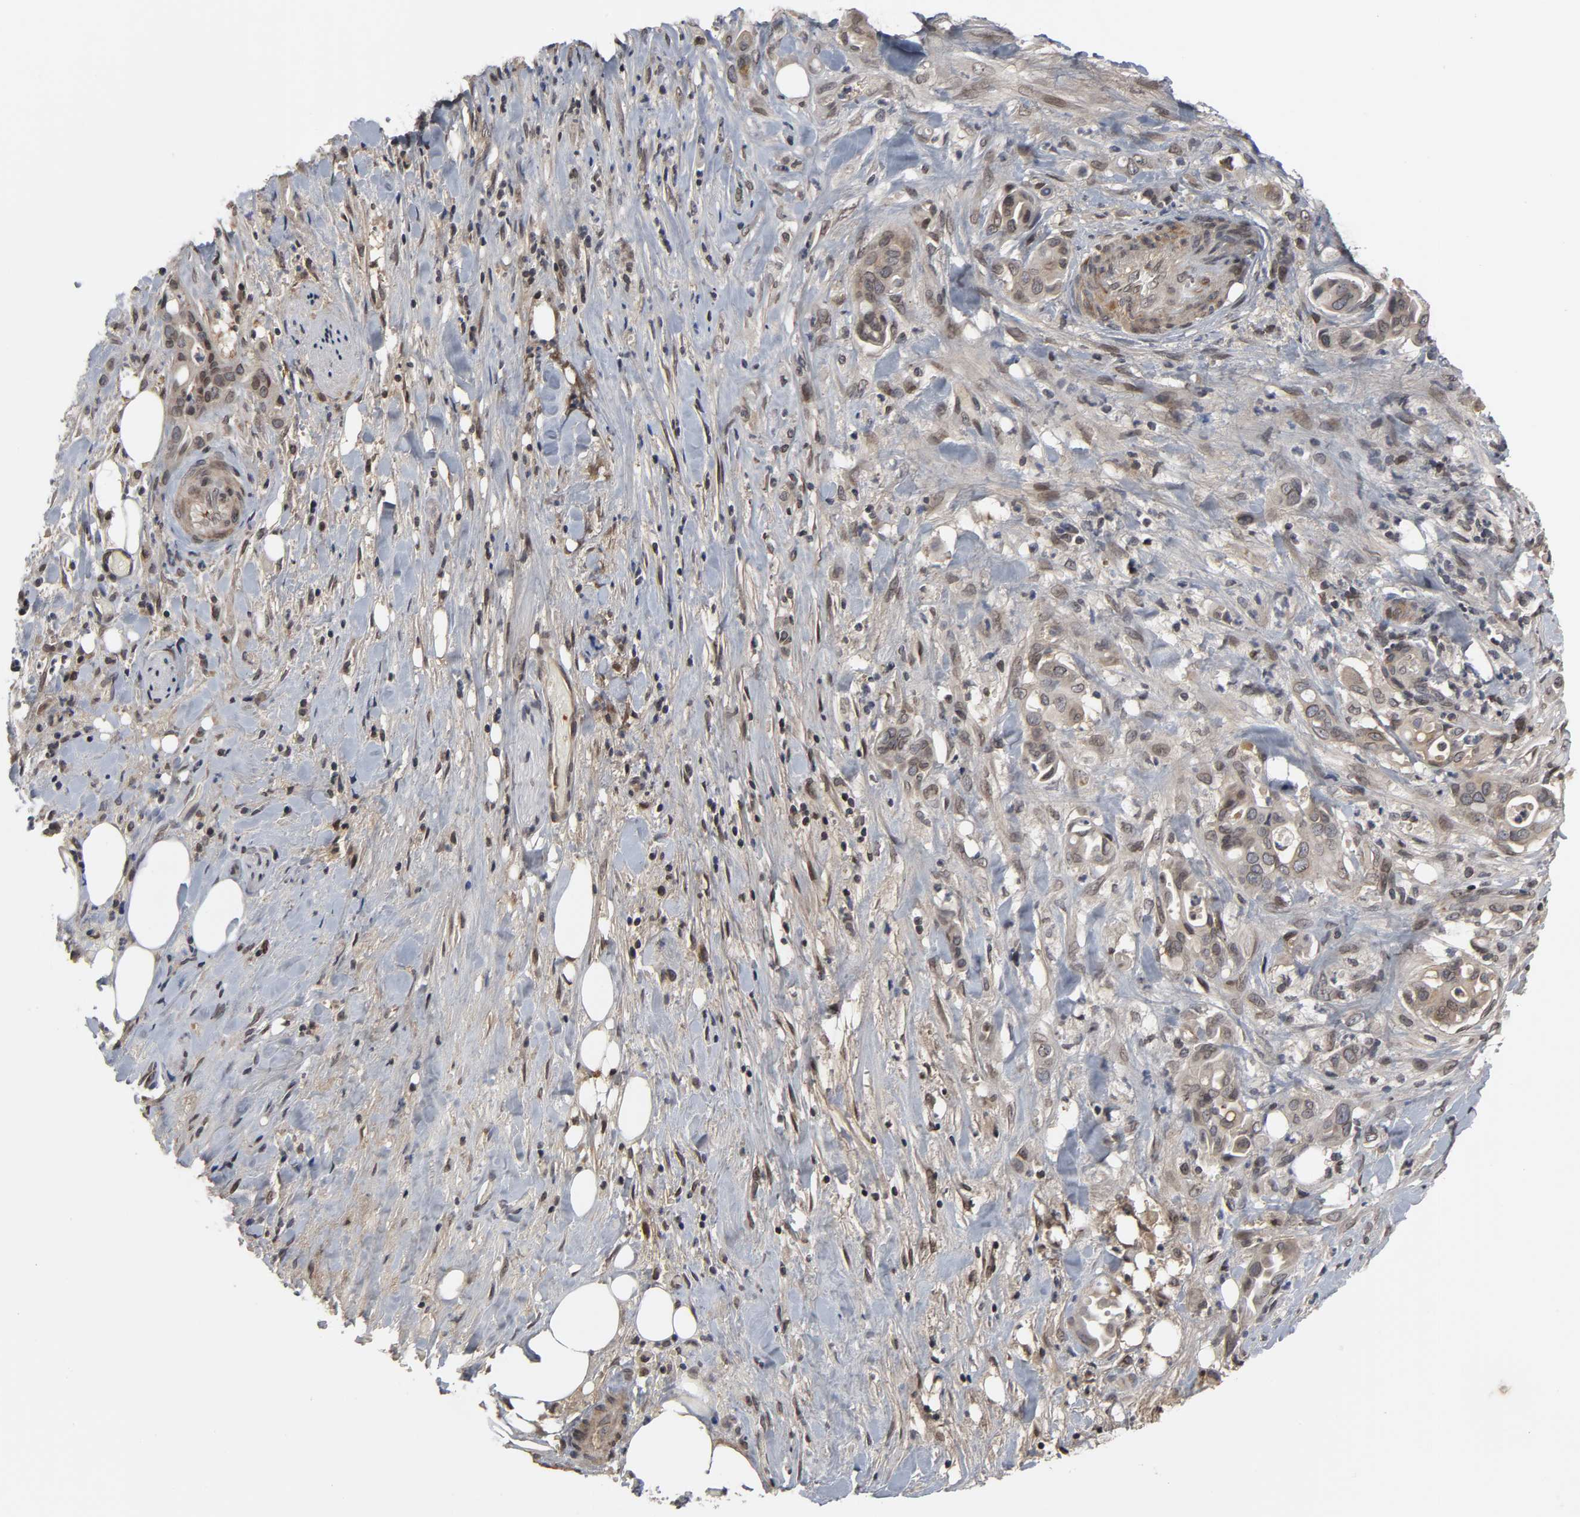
{"staining": {"intensity": "moderate", "quantity": ">75%", "location": "cytoplasmic/membranous,nuclear"}, "tissue": "liver cancer", "cell_type": "Tumor cells", "image_type": "cancer", "snomed": [{"axis": "morphology", "description": "Cholangiocarcinoma"}, {"axis": "topography", "description": "Liver"}], "caption": "Liver cancer (cholangiocarcinoma) stained for a protein (brown) shows moderate cytoplasmic/membranous and nuclear positive staining in about >75% of tumor cells.", "gene": "CPN2", "patient": {"sex": "female", "age": 68}}